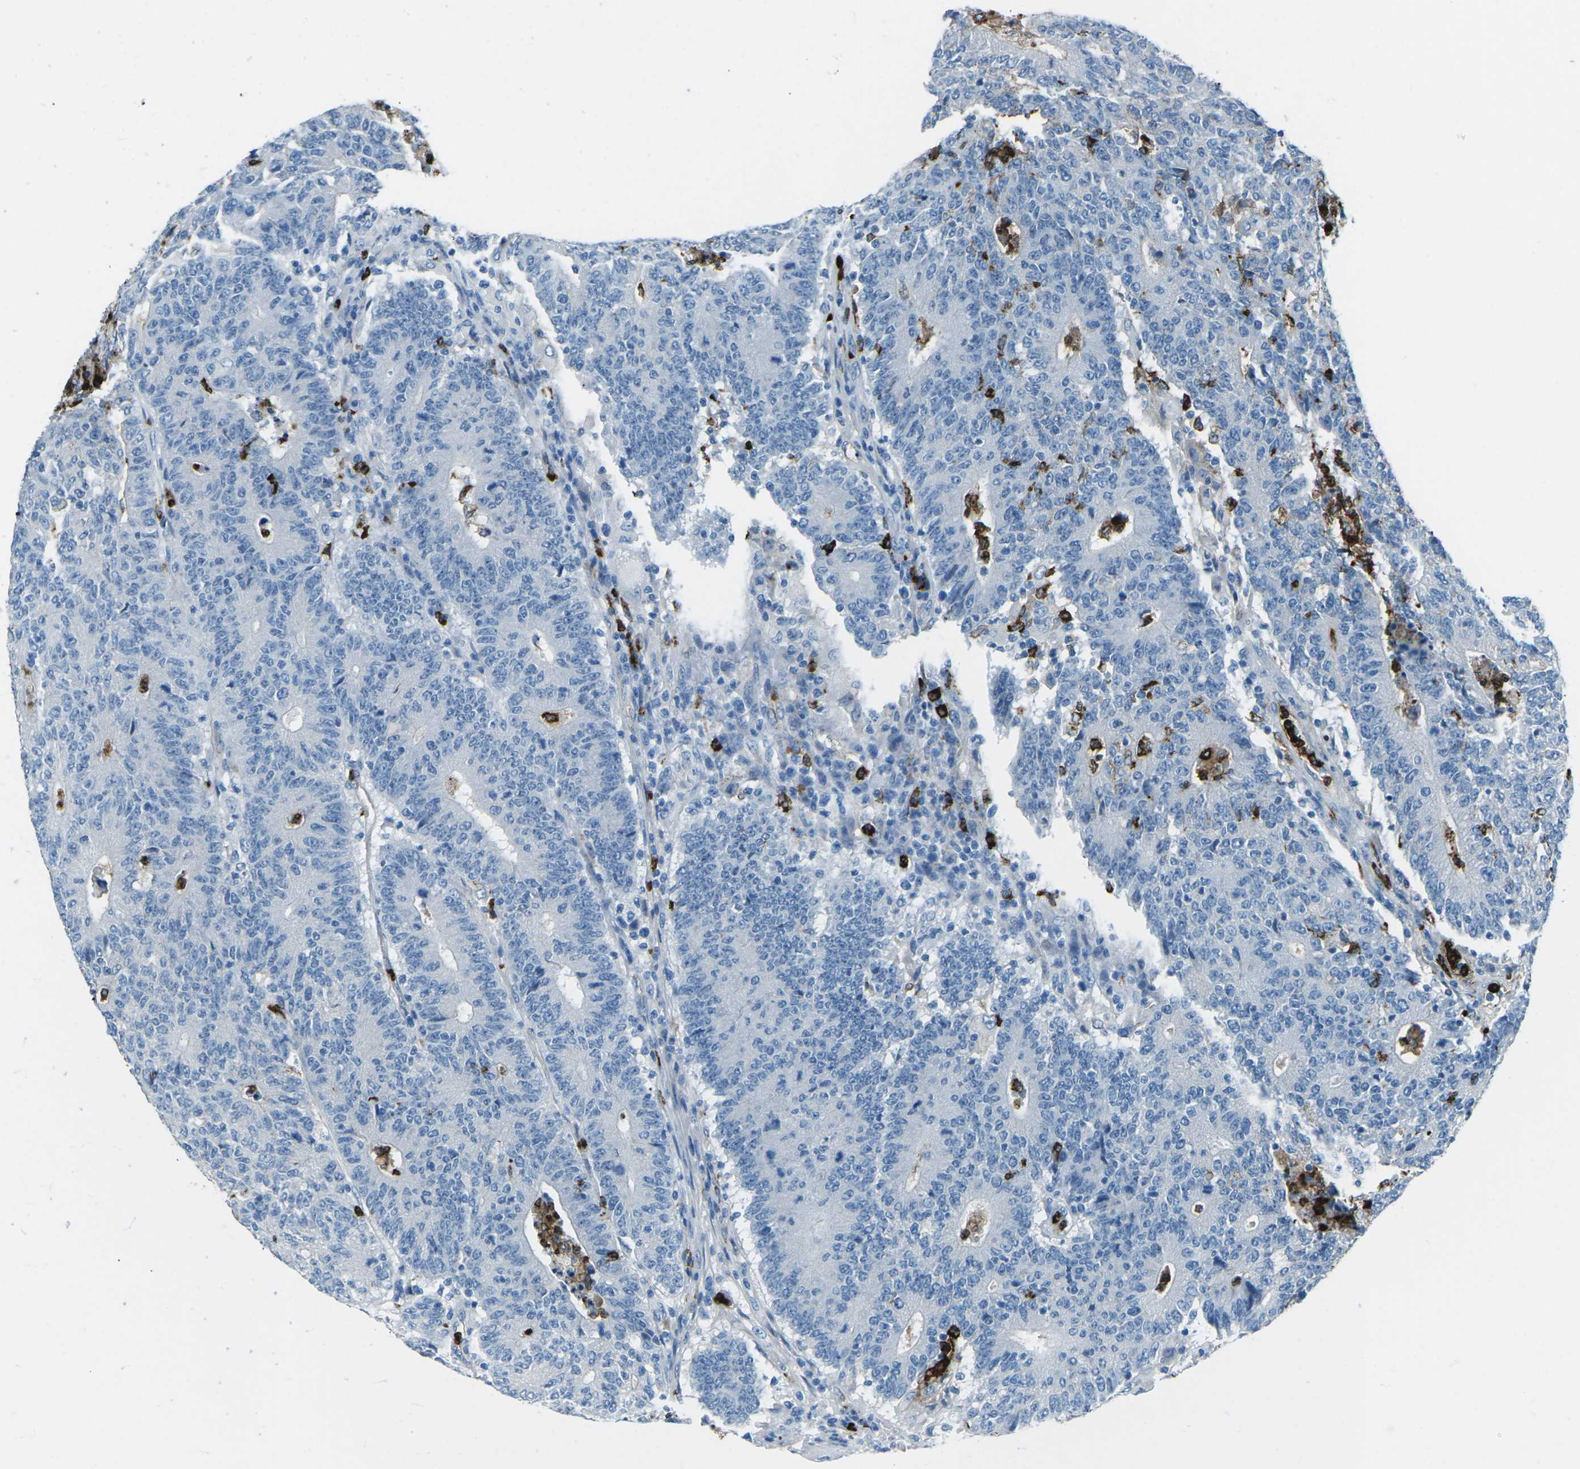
{"staining": {"intensity": "negative", "quantity": "none", "location": "none"}, "tissue": "colorectal cancer", "cell_type": "Tumor cells", "image_type": "cancer", "snomed": [{"axis": "morphology", "description": "Normal tissue, NOS"}, {"axis": "morphology", "description": "Adenocarcinoma, NOS"}, {"axis": "topography", "description": "Colon"}], "caption": "Tumor cells are negative for brown protein staining in colorectal cancer. (DAB (3,3'-diaminobenzidine) immunohistochemistry, high magnification).", "gene": "FCN1", "patient": {"sex": "female", "age": 75}}